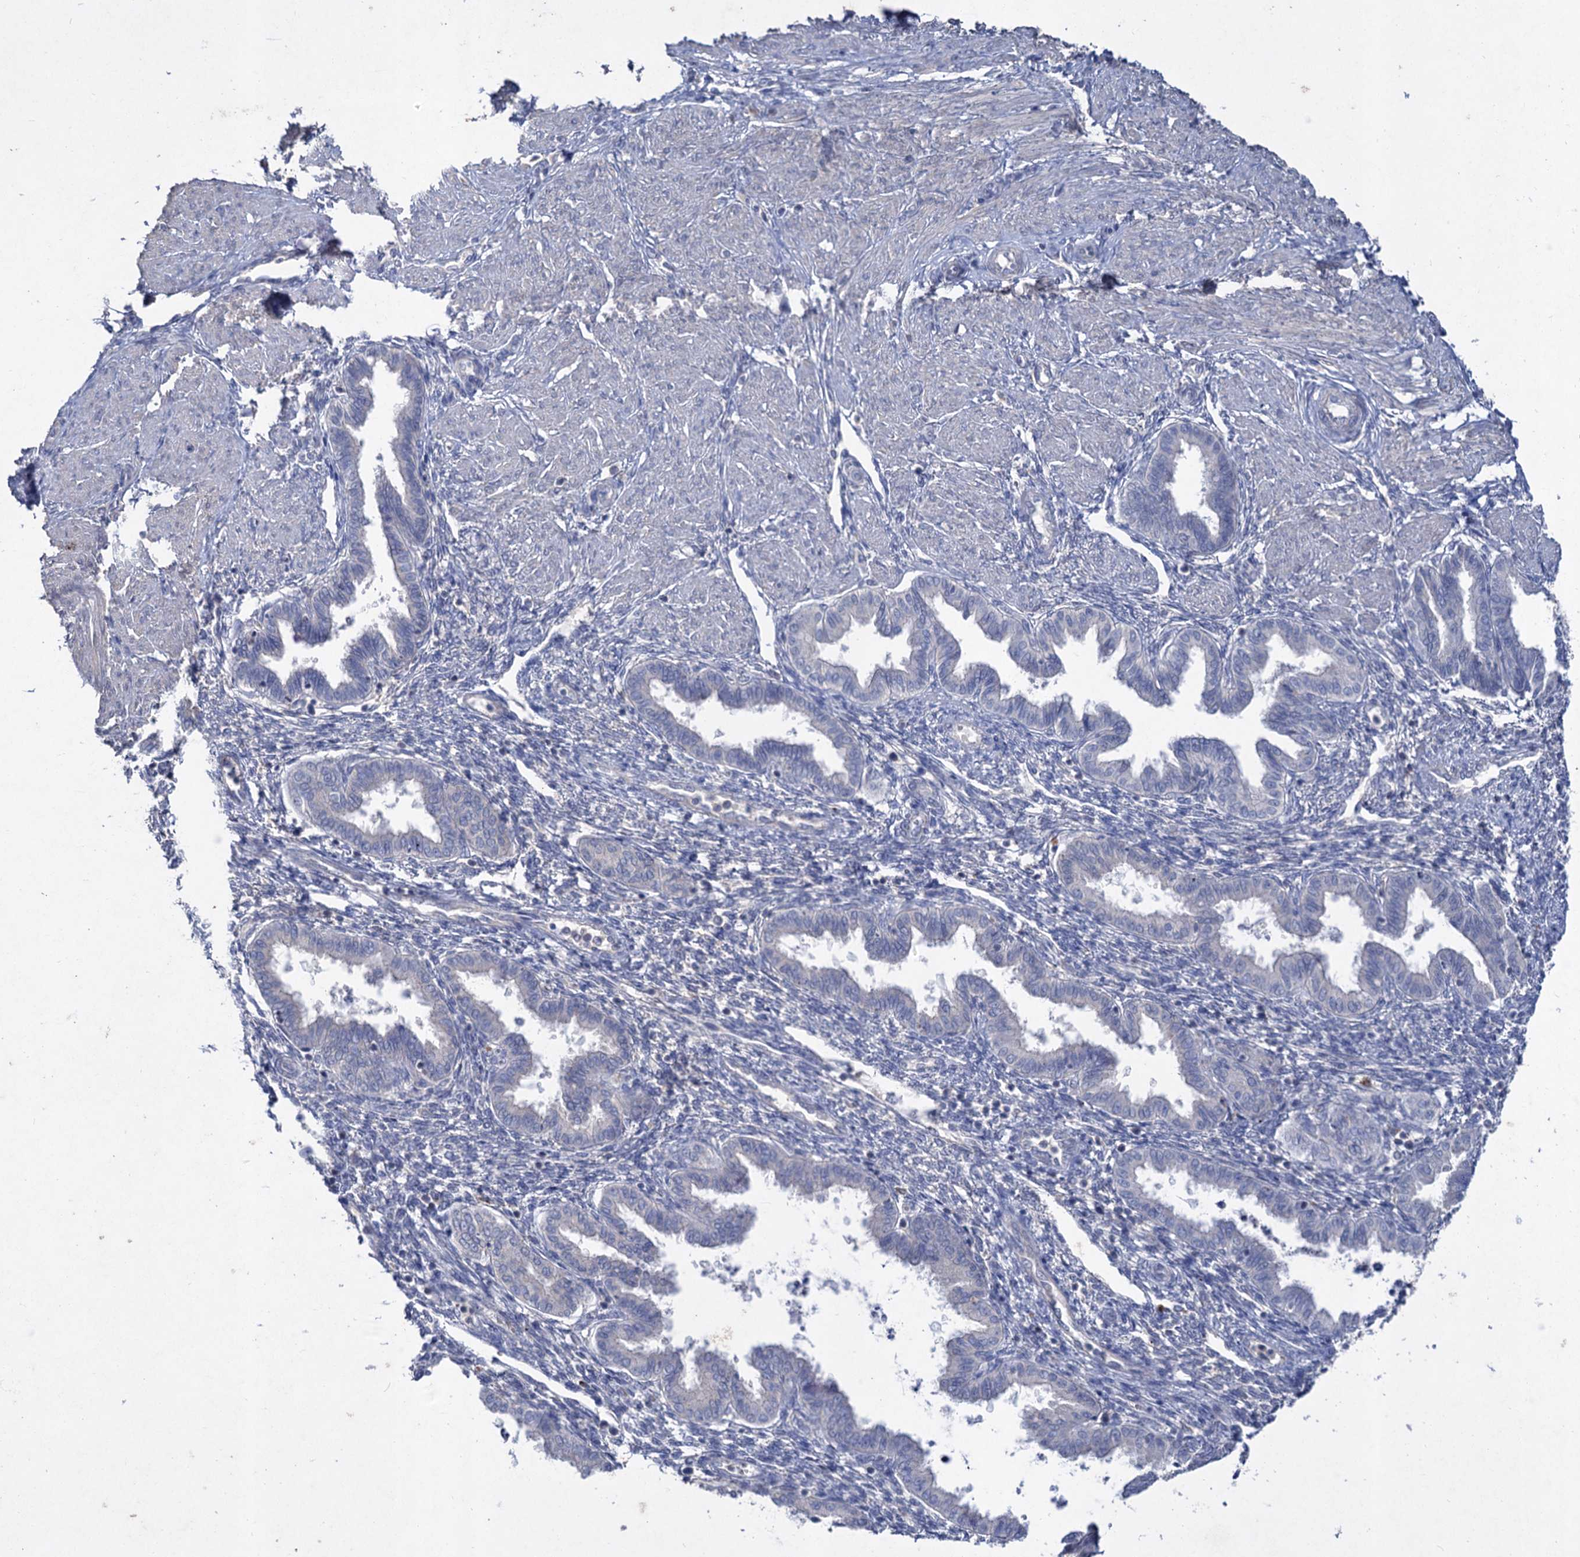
{"staining": {"intensity": "negative", "quantity": "none", "location": "none"}, "tissue": "endometrium", "cell_type": "Cells in endometrial stroma", "image_type": "normal", "snomed": [{"axis": "morphology", "description": "Normal tissue, NOS"}, {"axis": "topography", "description": "Endometrium"}], "caption": "High power microscopy histopathology image of an immunohistochemistry (IHC) photomicrograph of normal endometrium, revealing no significant positivity in cells in endometrial stroma.", "gene": "ATP4A", "patient": {"sex": "female", "age": 33}}